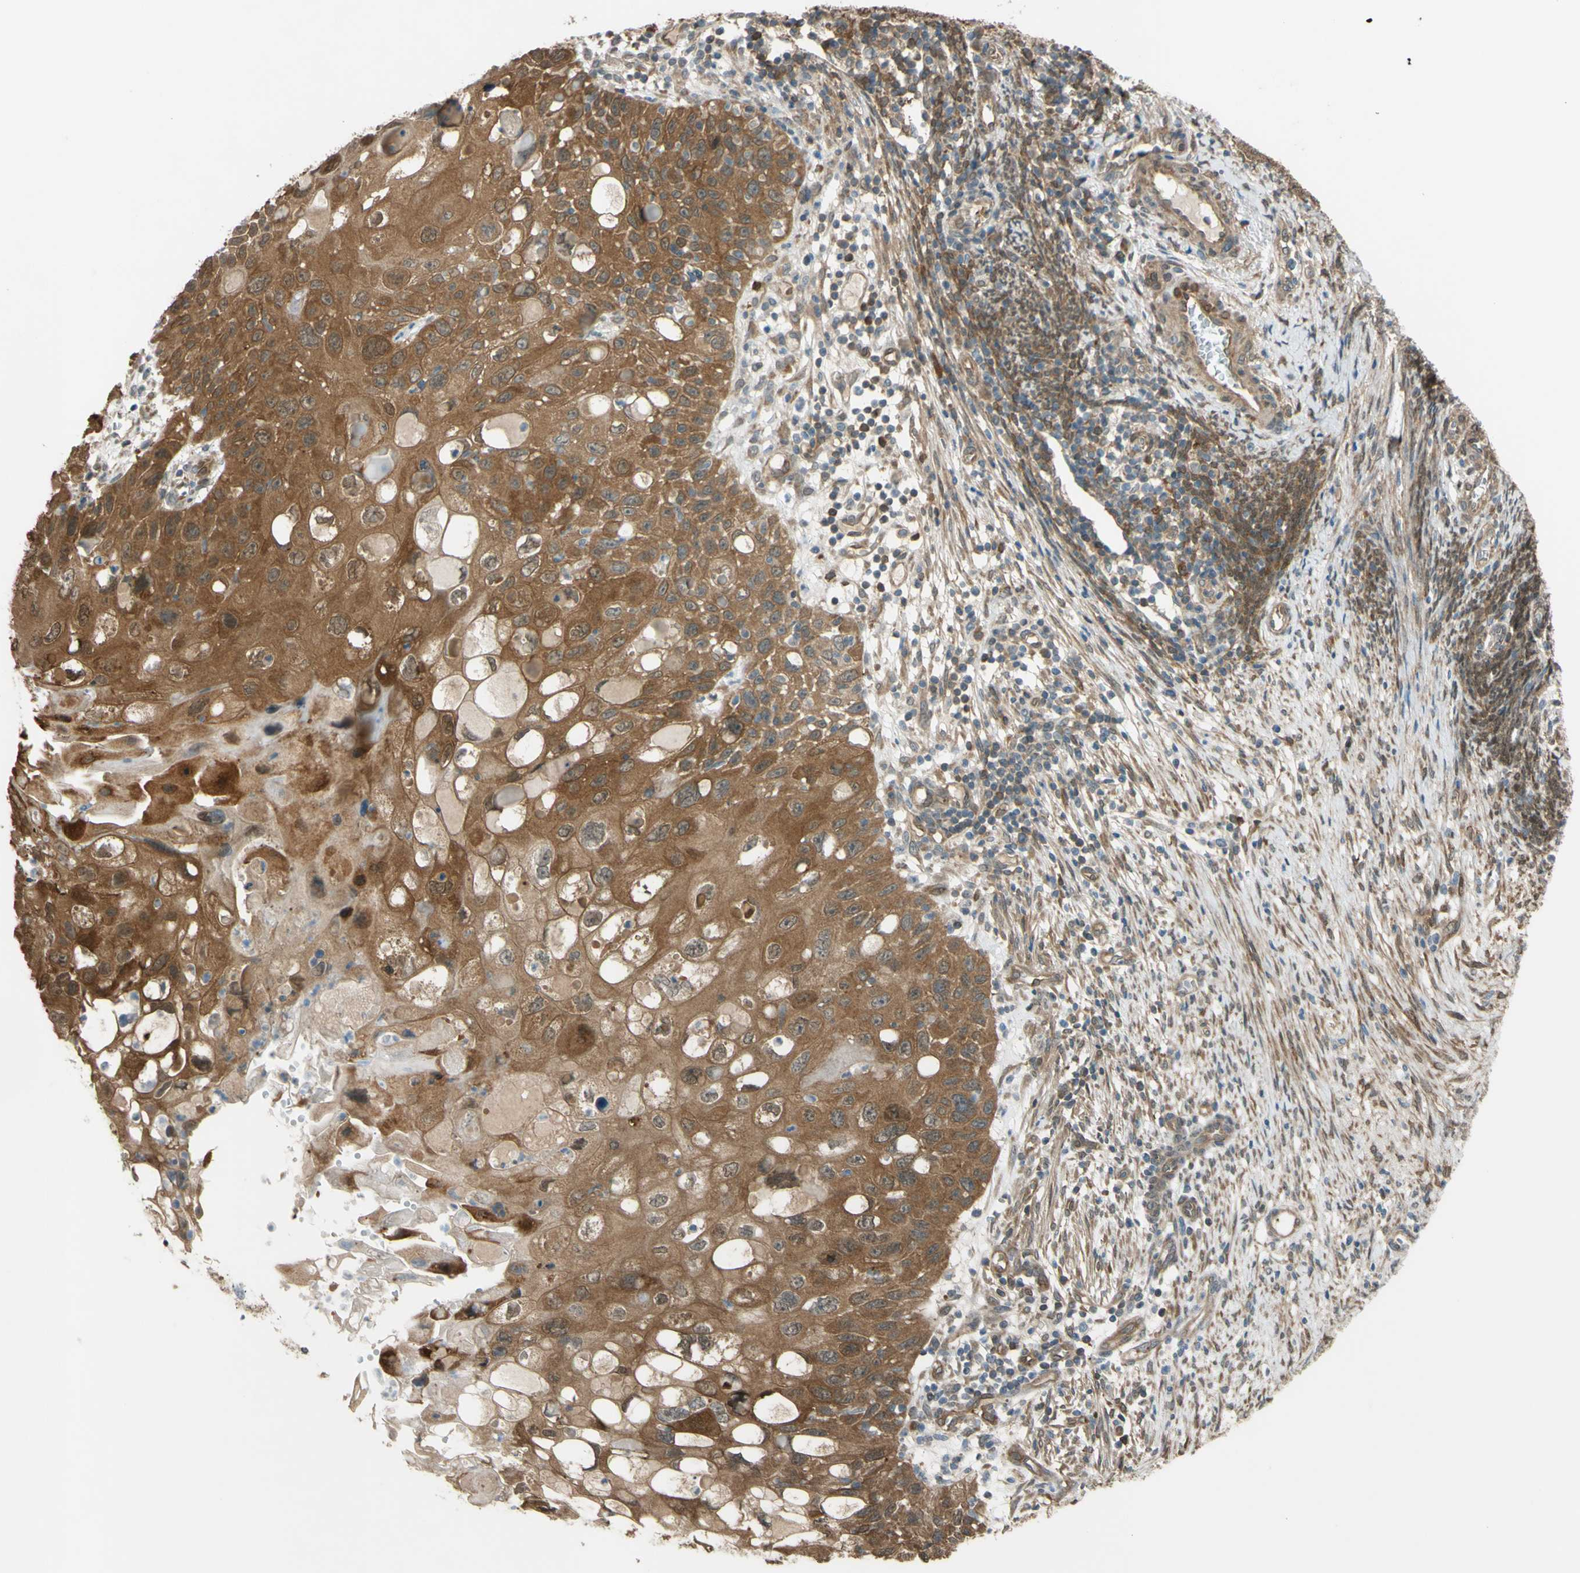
{"staining": {"intensity": "moderate", "quantity": ">75%", "location": "cytoplasmic/membranous"}, "tissue": "cervical cancer", "cell_type": "Tumor cells", "image_type": "cancer", "snomed": [{"axis": "morphology", "description": "Squamous cell carcinoma, NOS"}, {"axis": "topography", "description": "Cervix"}], "caption": "Tumor cells show medium levels of moderate cytoplasmic/membranous staining in about >75% of cells in squamous cell carcinoma (cervical). The staining was performed using DAB (3,3'-diaminobenzidine), with brown indicating positive protein expression. Nuclei are stained blue with hematoxylin.", "gene": "YWHAQ", "patient": {"sex": "female", "age": 70}}